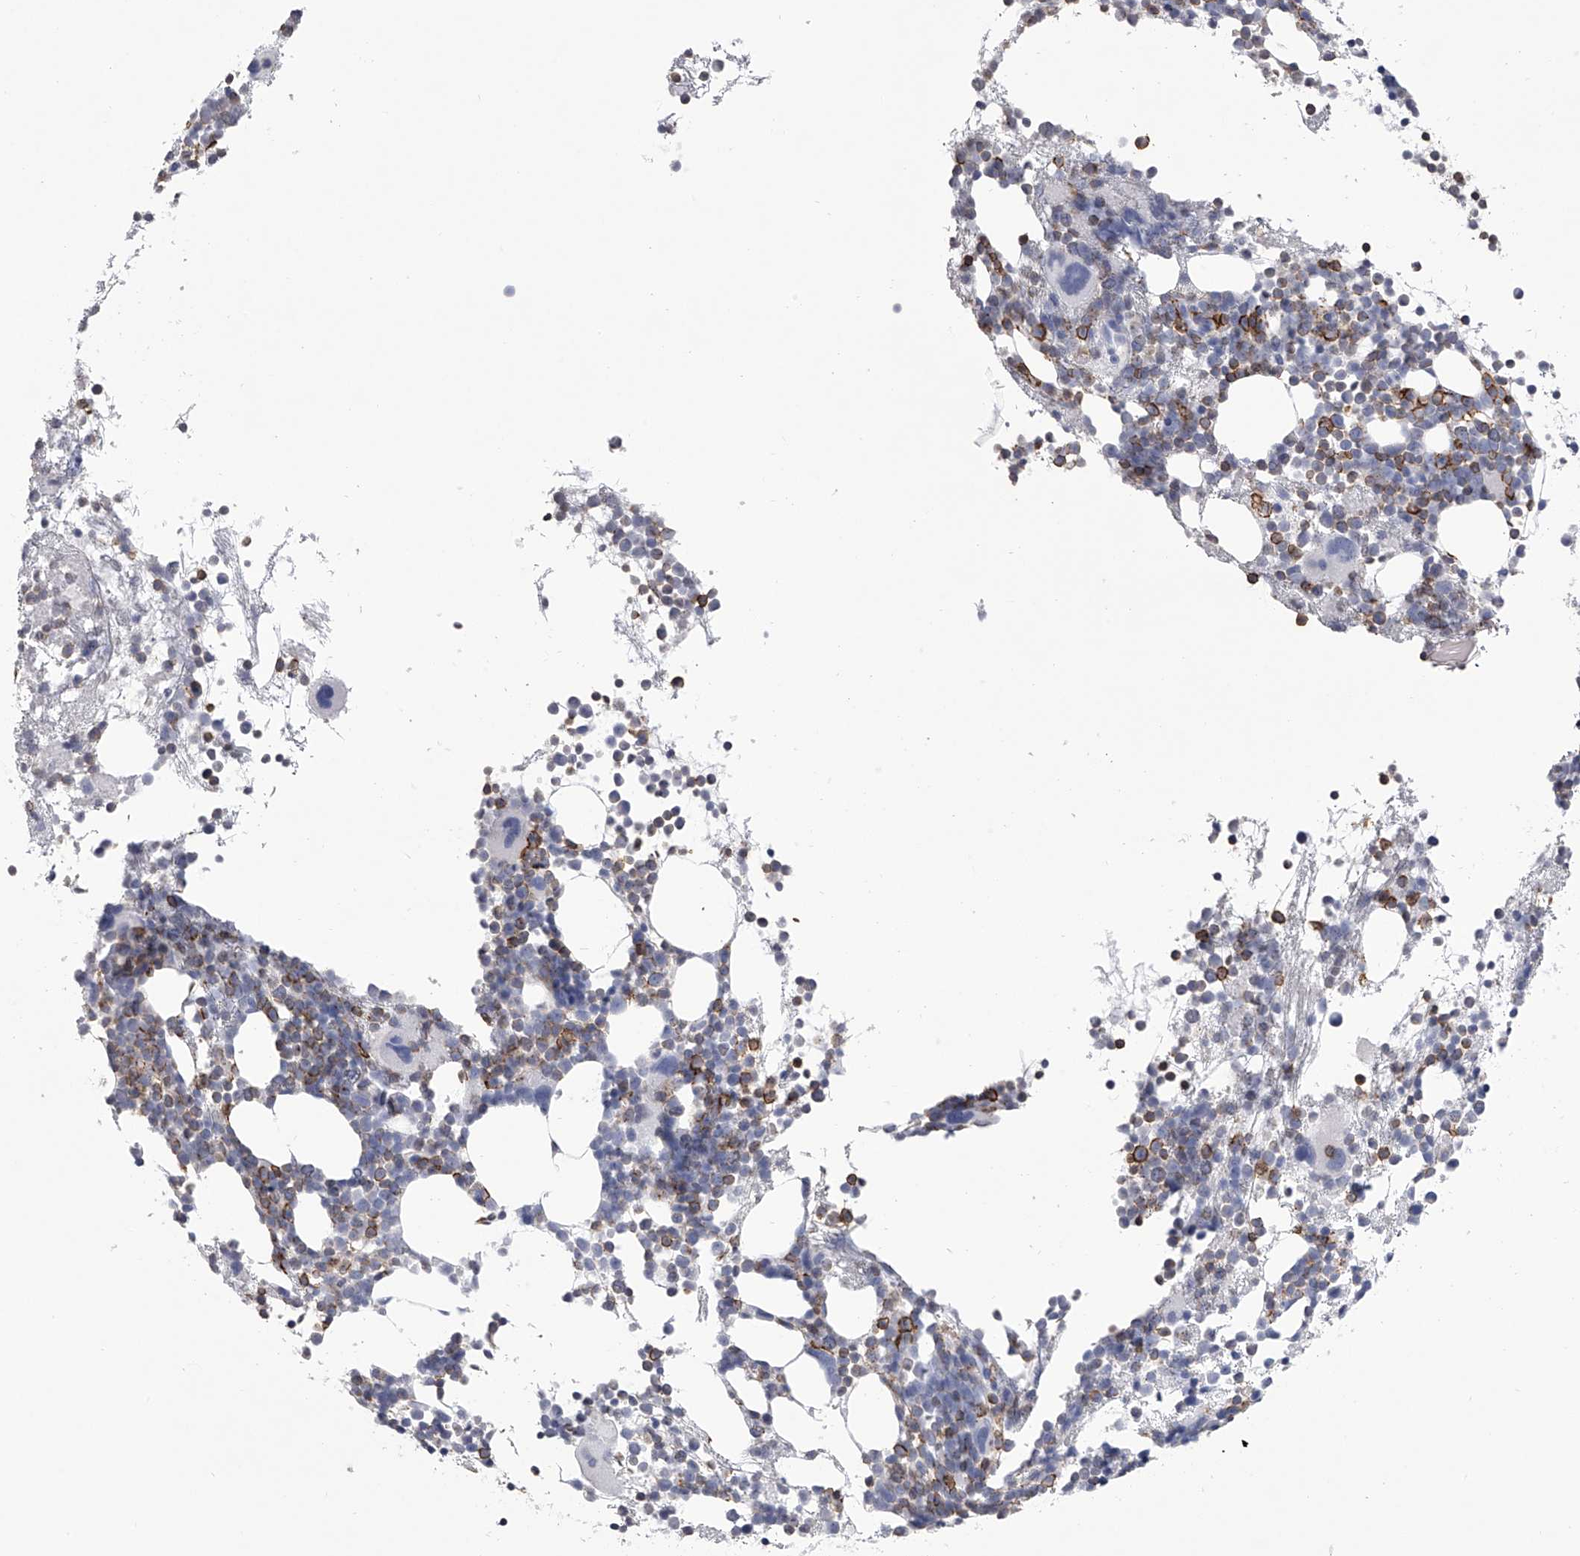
{"staining": {"intensity": "negative", "quantity": "none", "location": "none"}, "tissue": "bone marrow", "cell_type": "Hematopoietic cells", "image_type": "normal", "snomed": [{"axis": "morphology", "description": "Normal tissue, NOS"}, {"axis": "topography", "description": "Bone marrow"}], "caption": "Protein analysis of unremarkable bone marrow reveals no significant positivity in hematopoietic cells. Brightfield microscopy of immunohistochemistry (IHC) stained with DAB (3,3'-diaminobenzidine) (brown) and hematoxylin (blue), captured at high magnification.", "gene": "TASP1", "patient": {"sex": "female", "age": 57}}